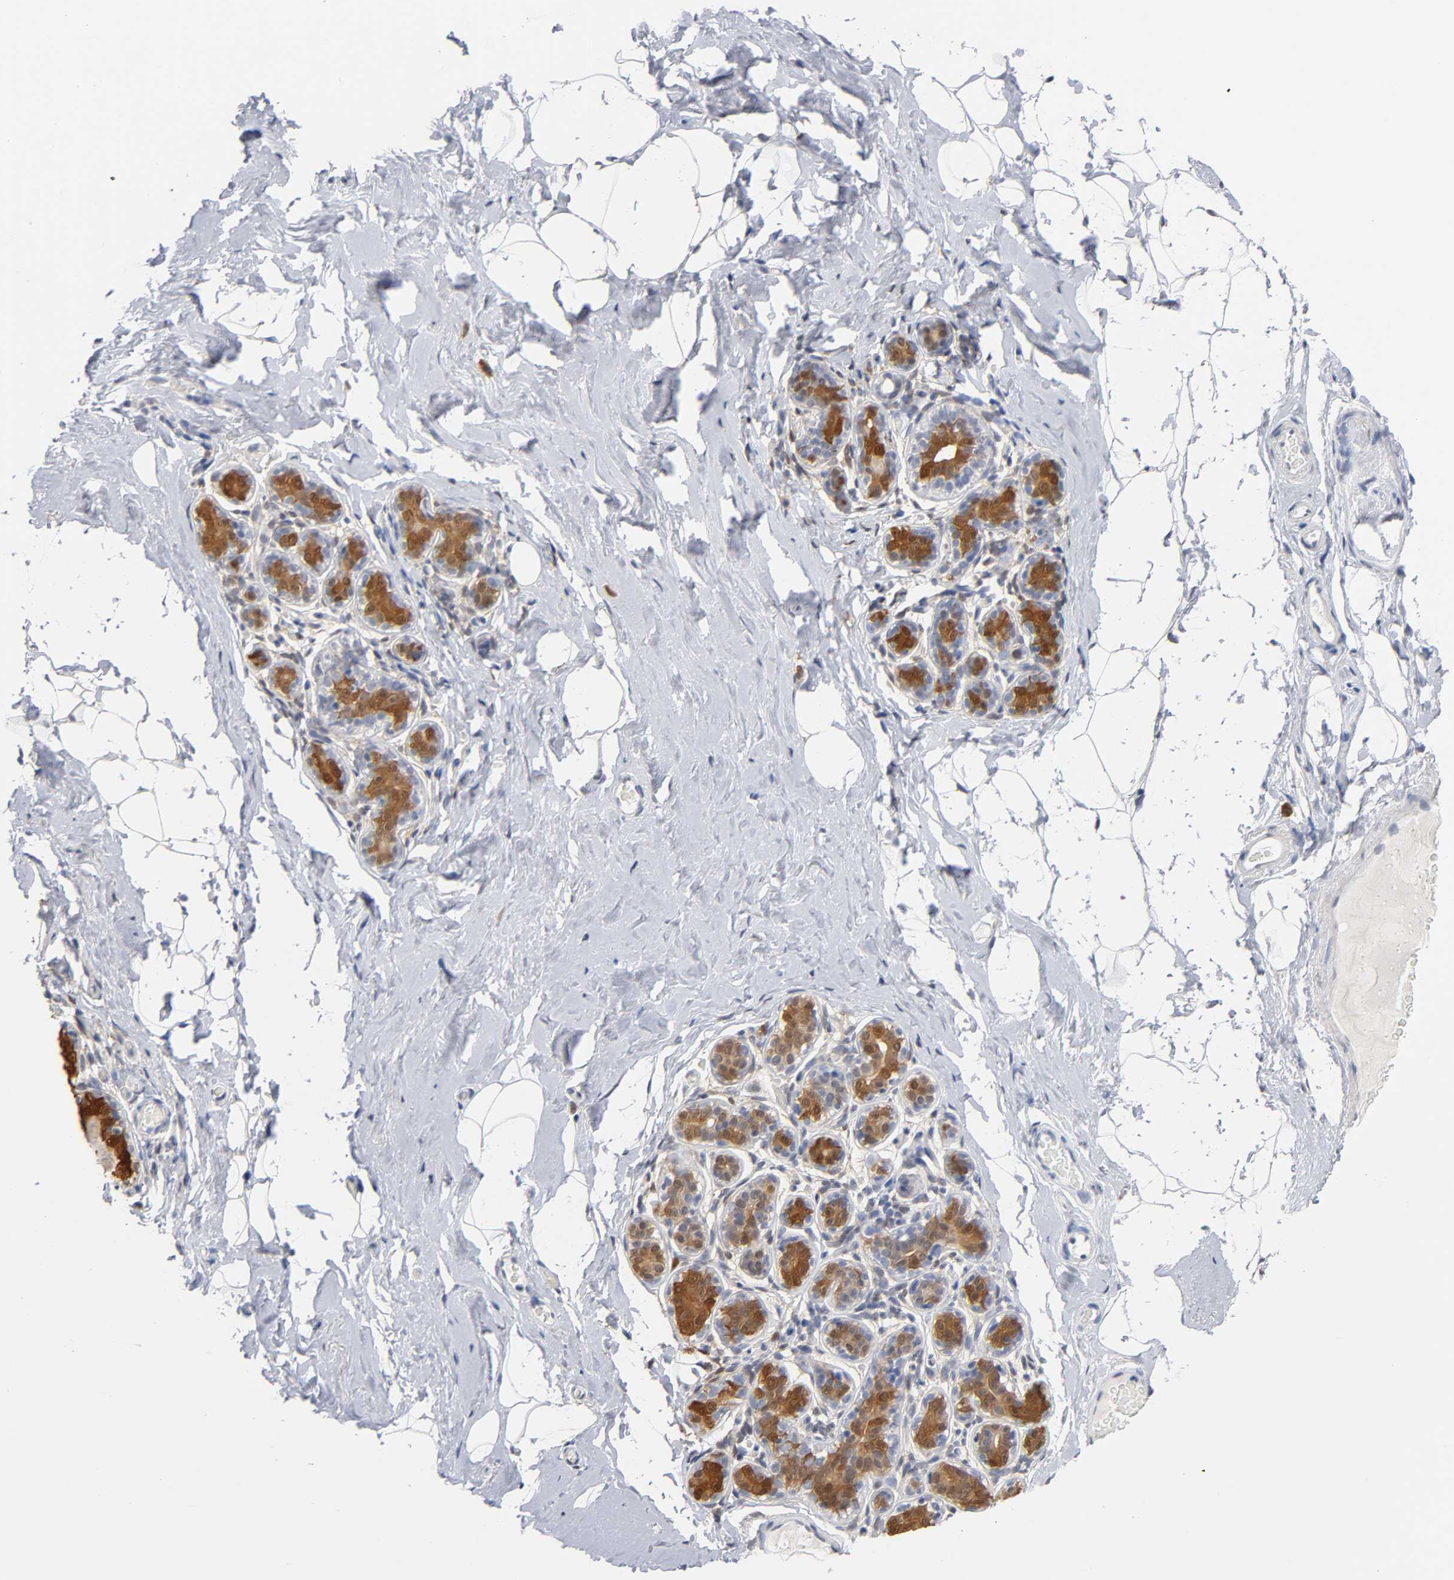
{"staining": {"intensity": "negative", "quantity": "none", "location": "none"}, "tissue": "breast", "cell_type": "Adipocytes", "image_type": "normal", "snomed": [{"axis": "morphology", "description": "Normal tissue, NOS"}, {"axis": "topography", "description": "Breast"}, {"axis": "topography", "description": "Soft tissue"}], "caption": "This is an IHC image of benign human breast. There is no staining in adipocytes.", "gene": "CRABP2", "patient": {"sex": "female", "age": 75}}